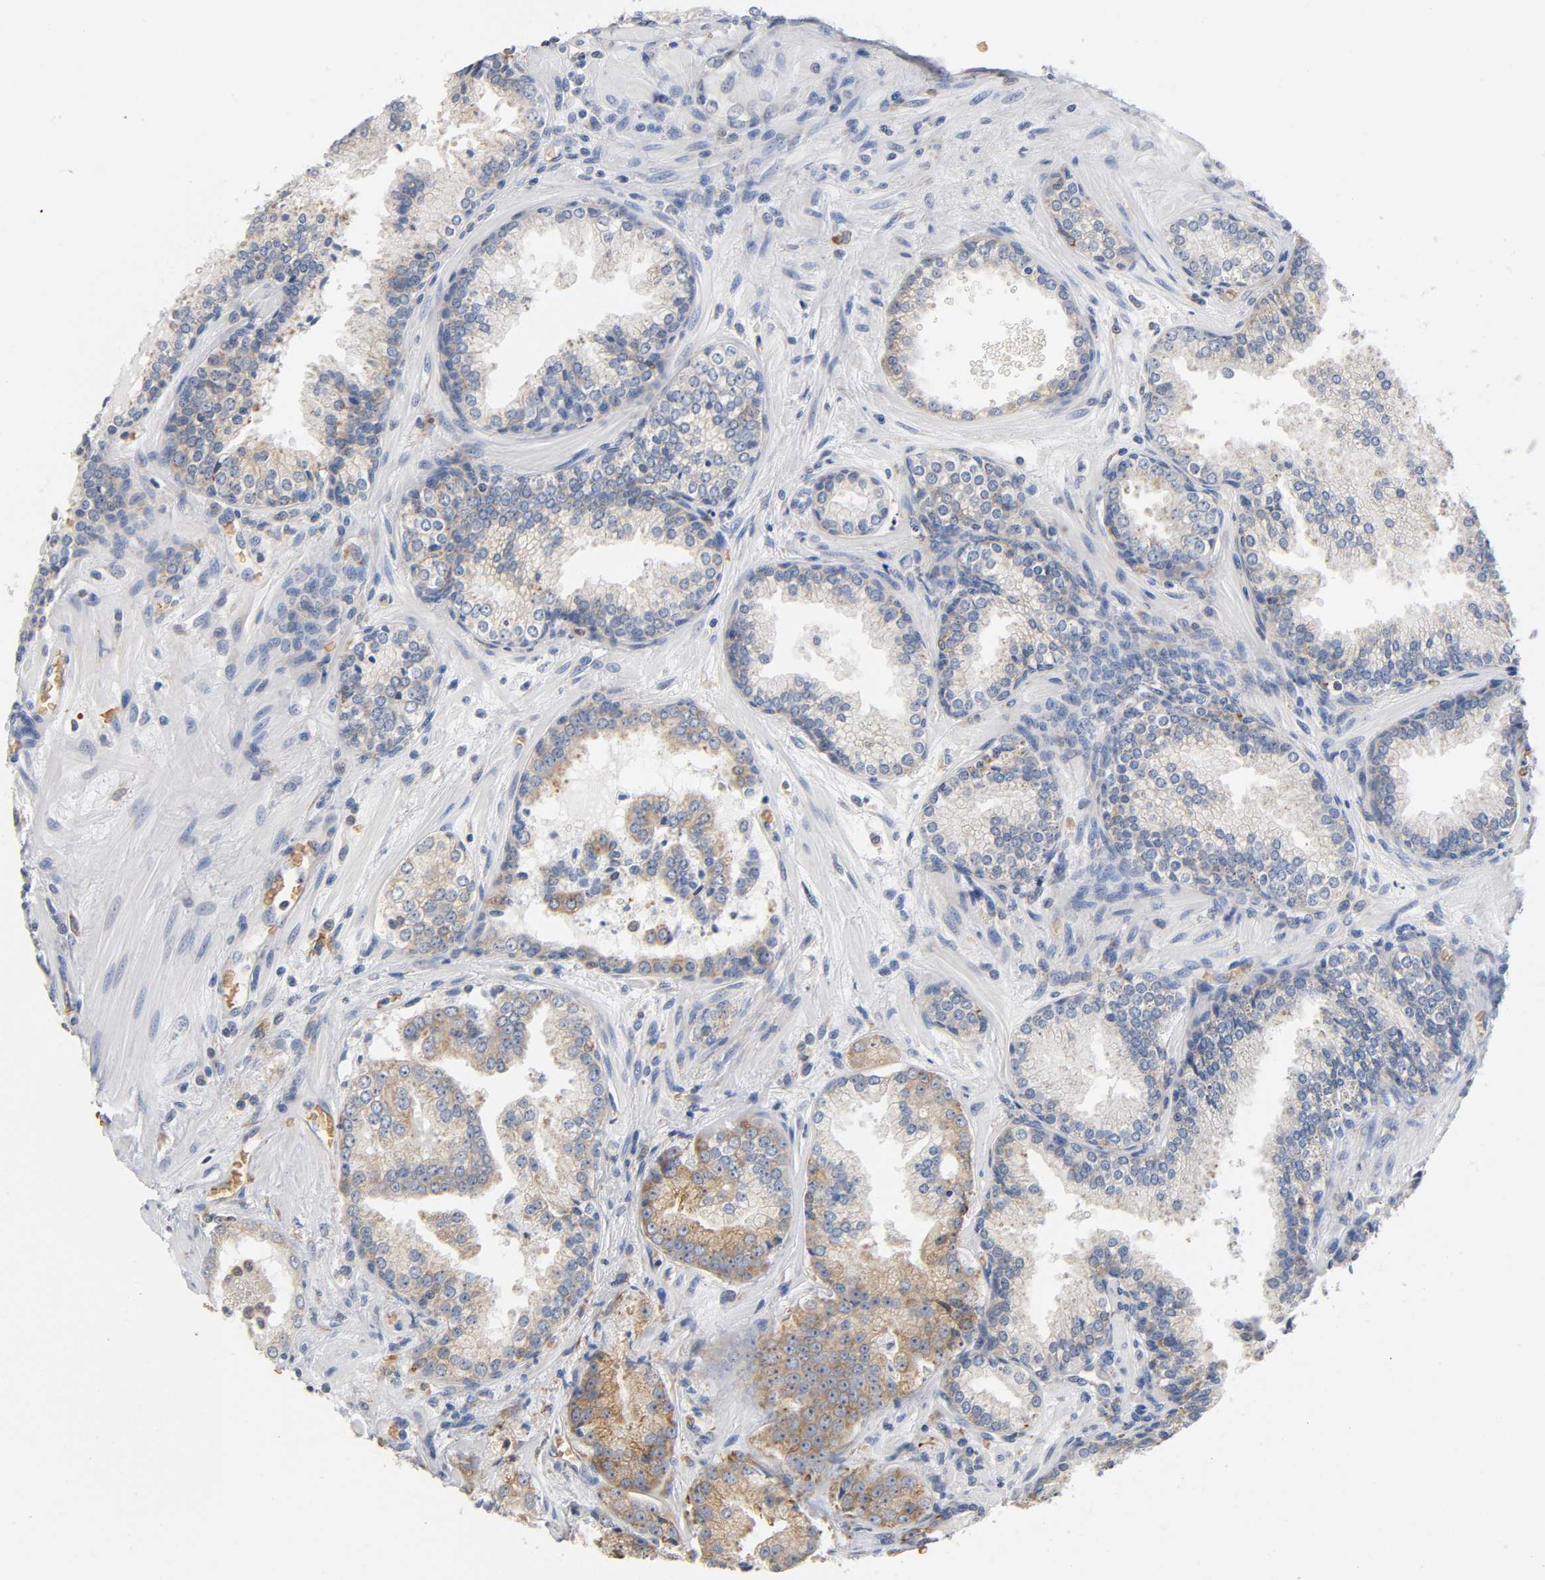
{"staining": {"intensity": "weak", "quantity": ">75%", "location": "cytoplasmic/membranous"}, "tissue": "prostate cancer", "cell_type": "Tumor cells", "image_type": "cancer", "snomed": [{"axis": "morphology", "description": "Adenocarcinoma, Low grade"}, {"axis": "topography", "description": "Prostate"}], "caption": "The micrograph demonstrates immunohistochemical staining of prostate low-grade adenocarcinoma. There is weak cytoplasmic/membranous staining is identified in approximately >75% of tumor cells.", "gene": "UCKL1", "patient": {"sex": "male", "age": 60}}